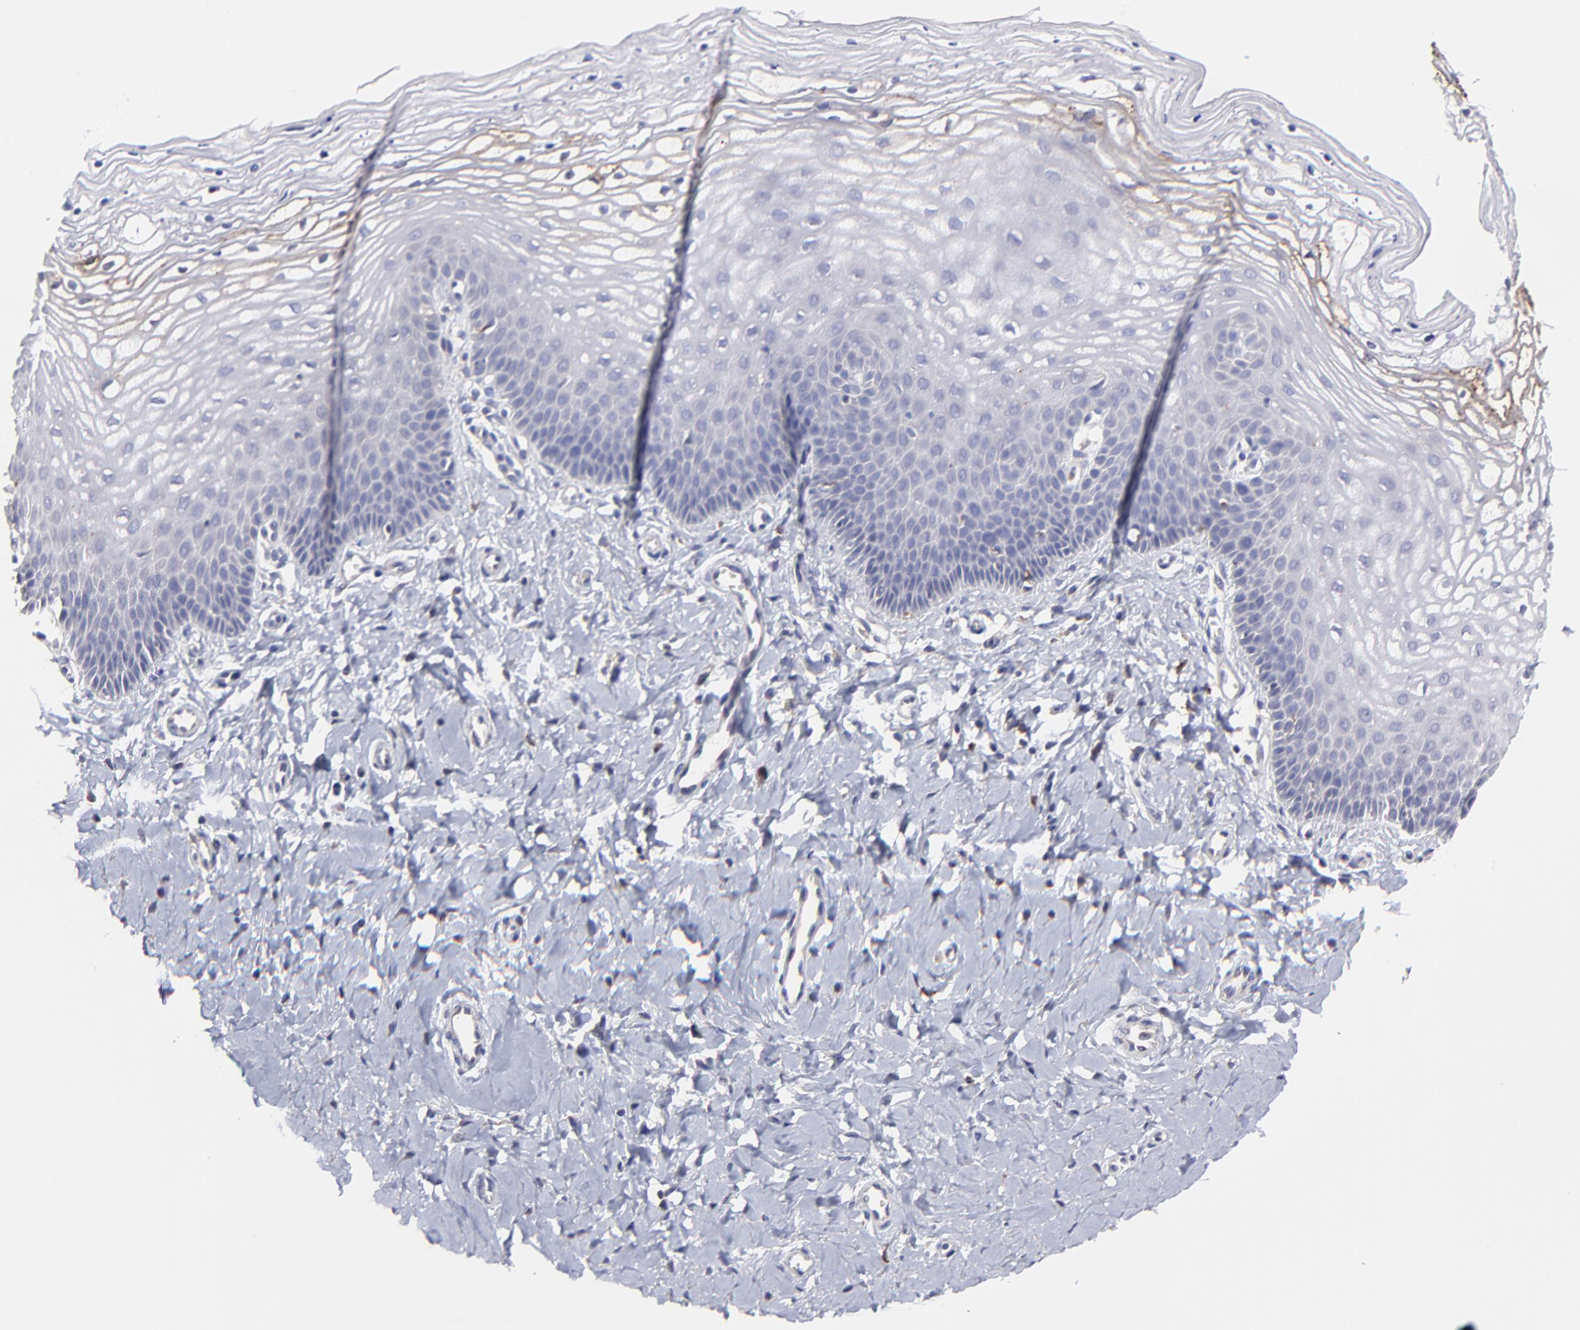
{"staining": {"intensity": "weak", "quantity": "<25%", "location": "cytoplasmic/membranous"}, "tissue": "vagina", "cell_type": "Squamous epithelial cells", "image_type": "normal", "snomed": [{"axis": "morphology", "description": "Normal tissue, NOS"}, {"axis": "topography", "description": "Vagina"}], "caption": "A micrograph of vagina stained for a protein exhibits no brown staining in squamous epithelial cells. (DAB immunohistochemistry with hematoxylin counter stain).", "gene": "GCSAM", "patient": {"sex": "female", "age": 68}}